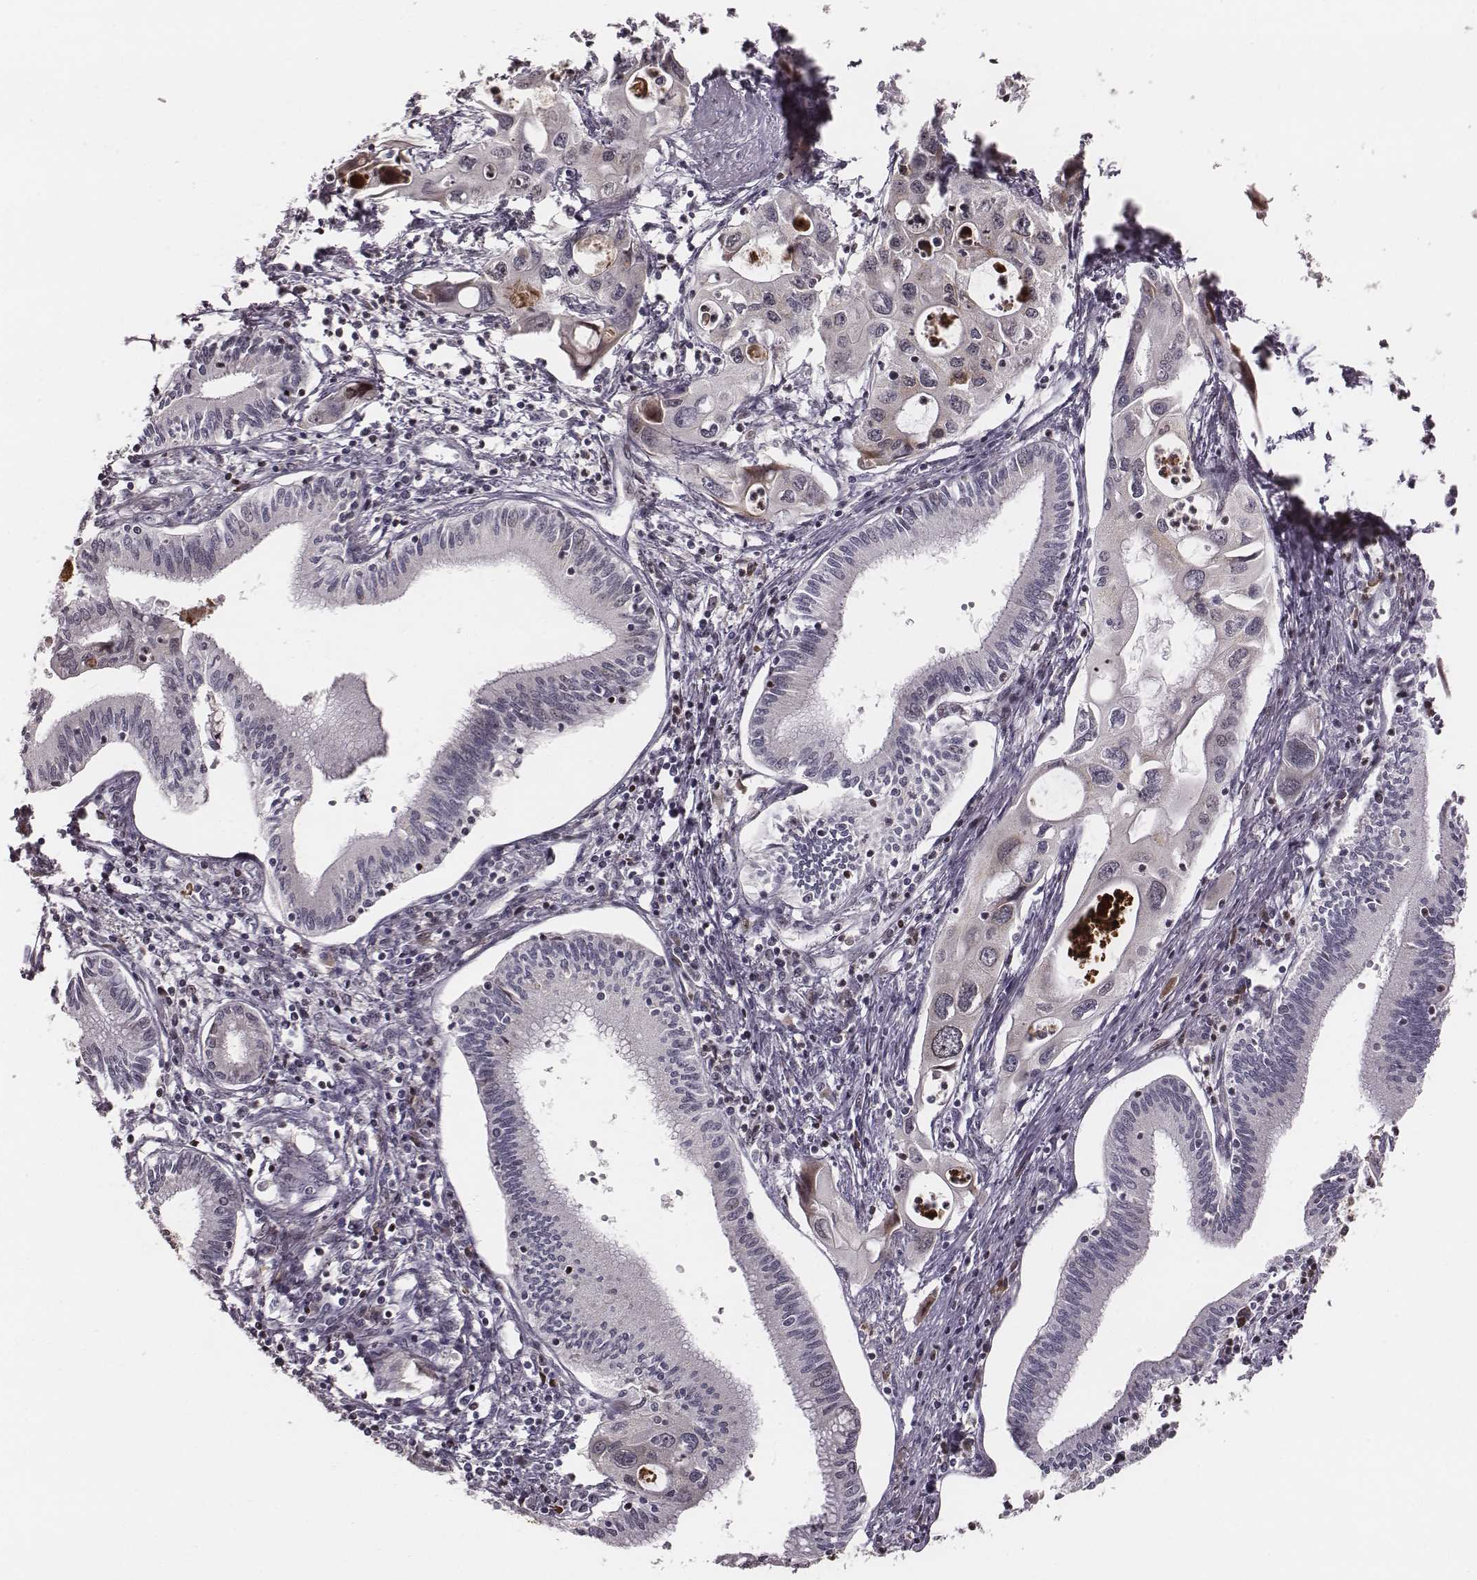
{"staining": {"intensity": "negative", "quantity": "none", "location": "none"}, "tissue": "pancreatic cancer", "cell_type": "Tumor cells", "image_type": "cancer", "snomed": [{"axis": "morphology", "description": "Adenocarcinoma, NOS"}, {"axis": "topography", "description": "Pancreas"}], "caption": "An immunohistochemistry (IHC) histopathology image of pancreatic cancer is shown. There is no staining in tumor cells of pancreatic cancer.", "gene": "NDC1", "patient": {"sex": "male", "age": 60}}